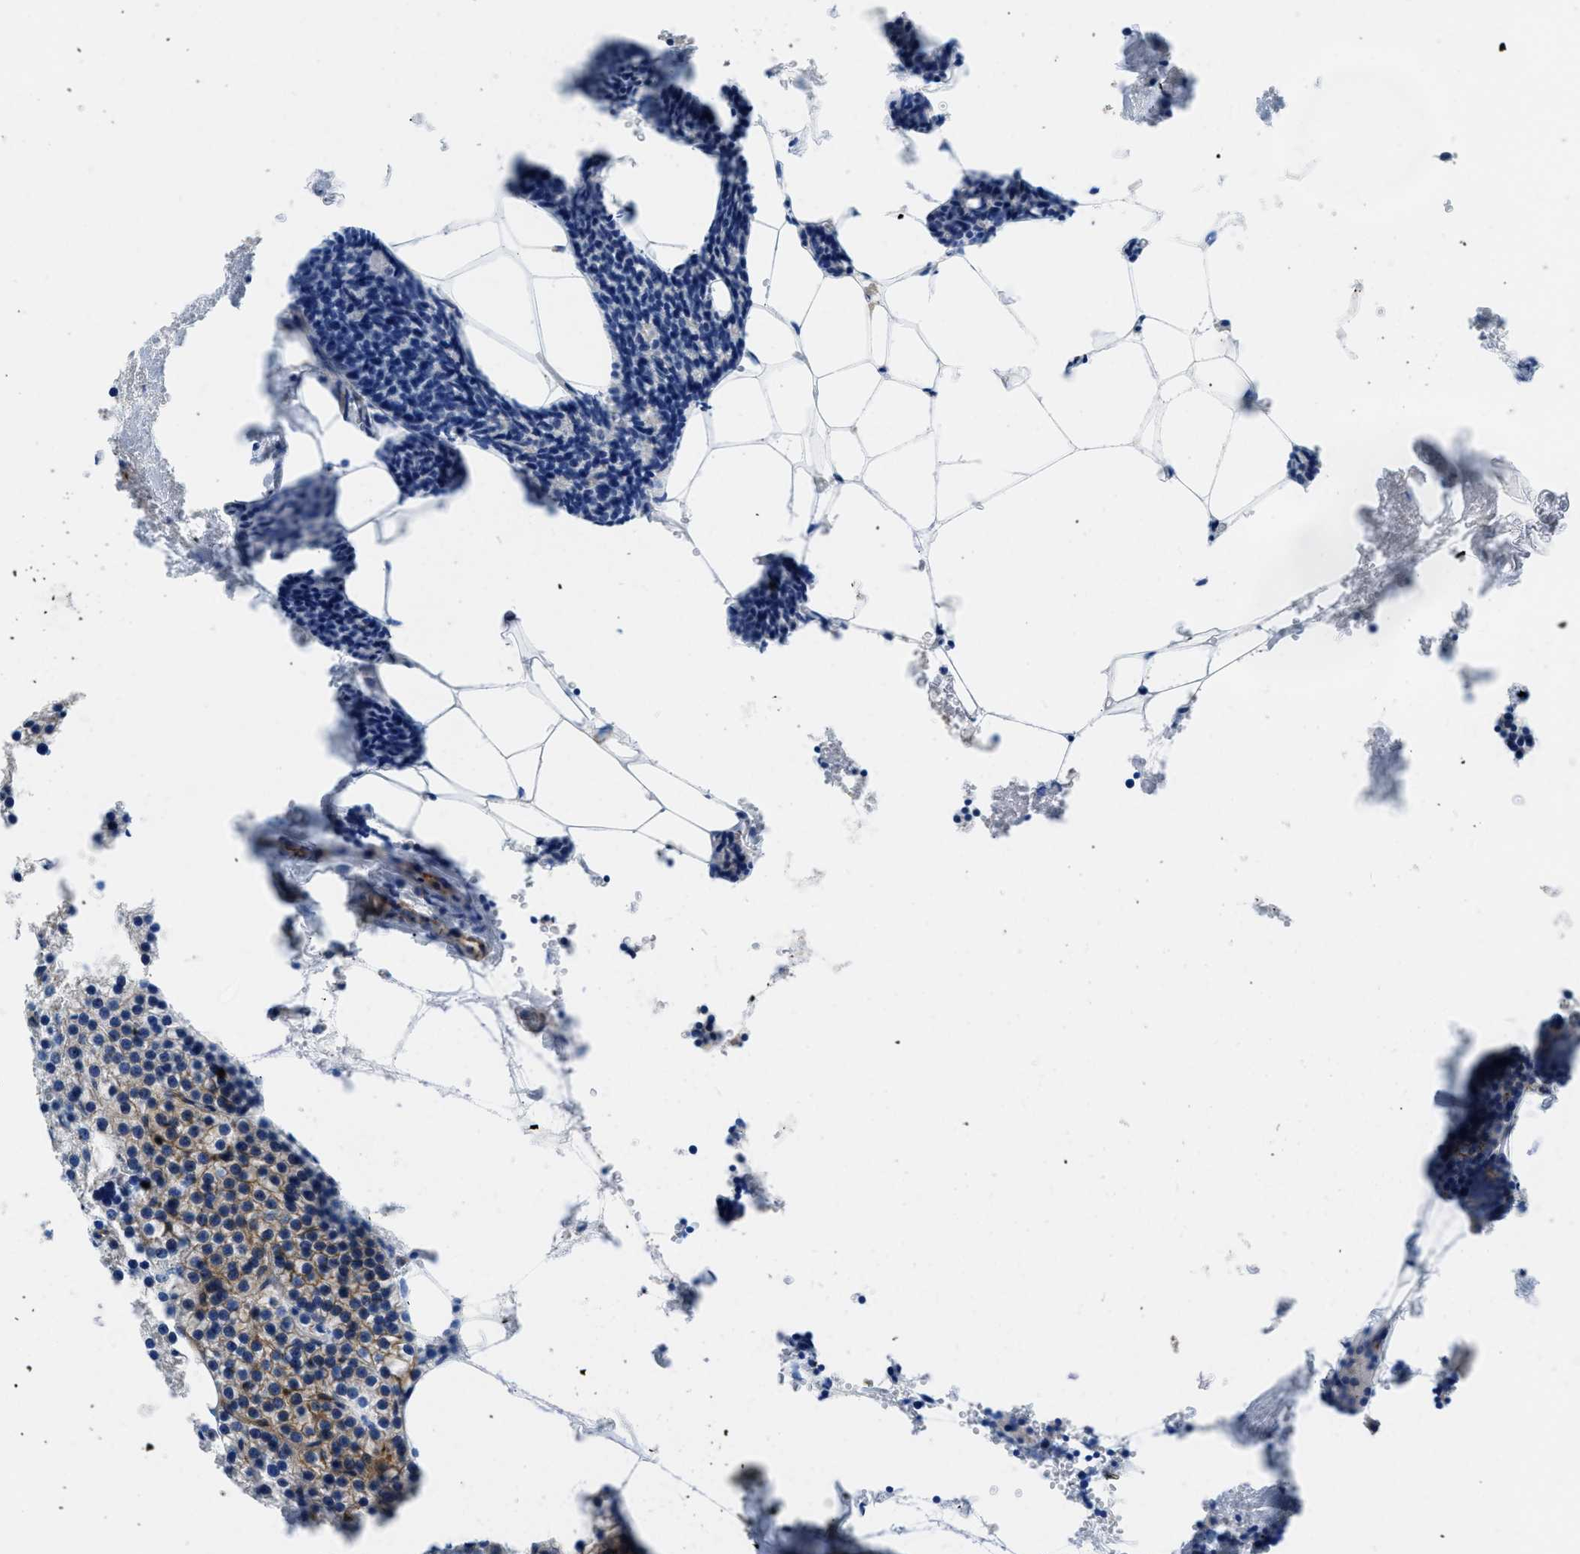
{"staining": {"intensity": "moderate", "quantity": "25%-75%", "location": "cytoplasmic/membranous"}, "tissue": "parathyroid gland", "cell_type": "Glandular cells", "image_type": "normal", "snomed": [{"axis": "morphology", "description": "Normal tissue, NOS"}, {"axis": "morphology", "description": "Adenoma, NOS"}, {"axis": "topography", "description": "Parathyroid gland"}], "caption": "Glandular cells demonstrate medium levels of moderate cytoplasmic/membranous positivity in approximately 25%-75% of cells in benign parathyroid gland. (DAB (3,3'-diaminobenzidine) = brown stain, brightfield microscopy at high magnification).", "gene": "CUTA", "patient": {"sex": "female", "age": 70}}